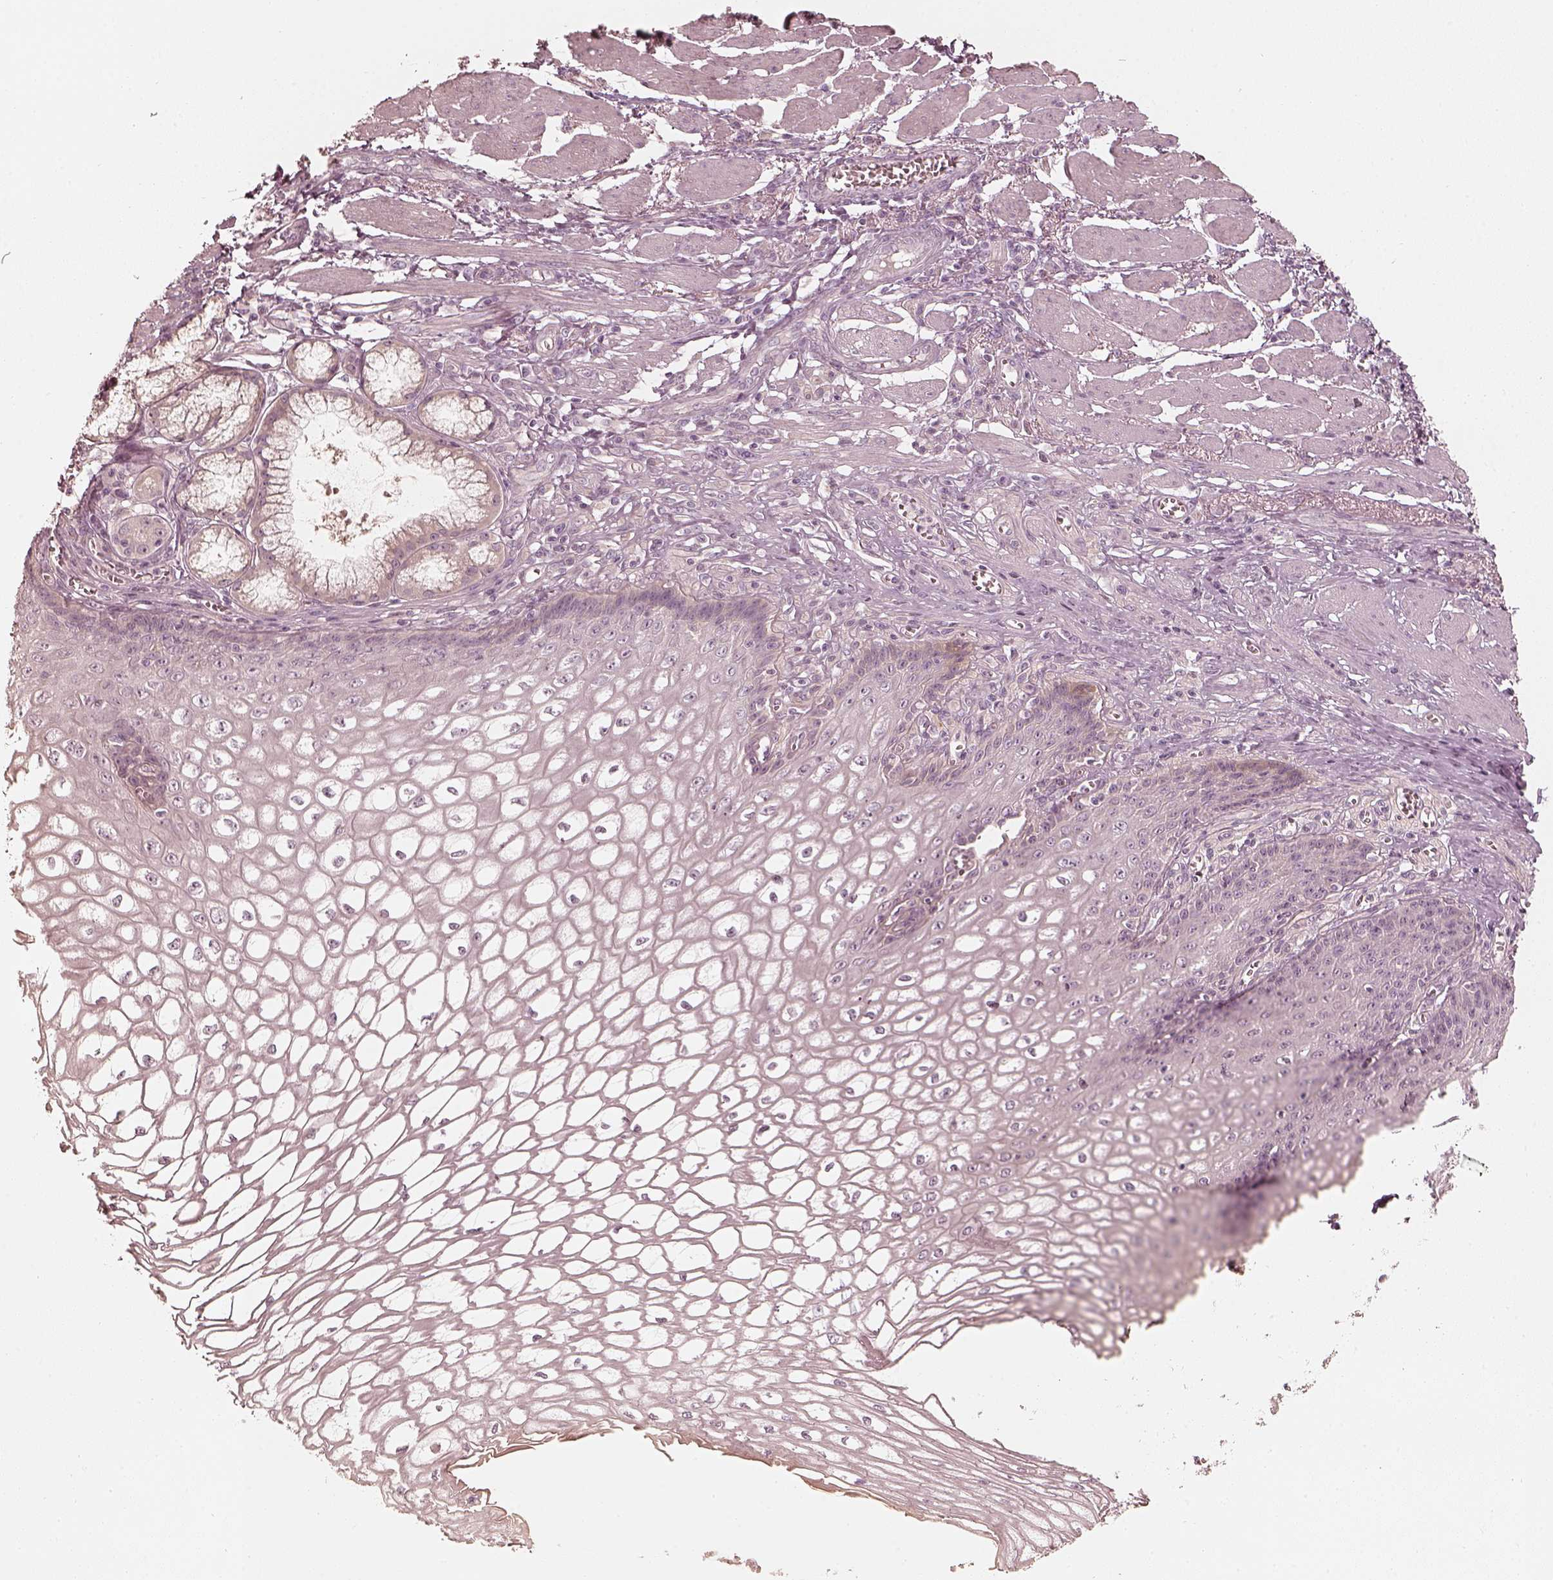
{"staining": {"intensity": "negative", "quantity": "none", "location": "none"}, "tissue": "esophagus", "cell_type": "Squamous epithelial cells", "image_type": "normal", "snomed": [{"axis": "morphology", "description": "Normal tissue, NOS"}, {"axis": "topography", "description": "Esophagus"}], "caption": "Immunohistochemistry (IHC) photomicrograph of unremarkable human esophagus stained for a protein (brown), which displays no staining in squamous epithelial cells. (Brightfield microscopy of DAB immunohistochemistry at high magnification).", "gene": "FMNL2", "patient": {"sex": "male", "age": 58}}